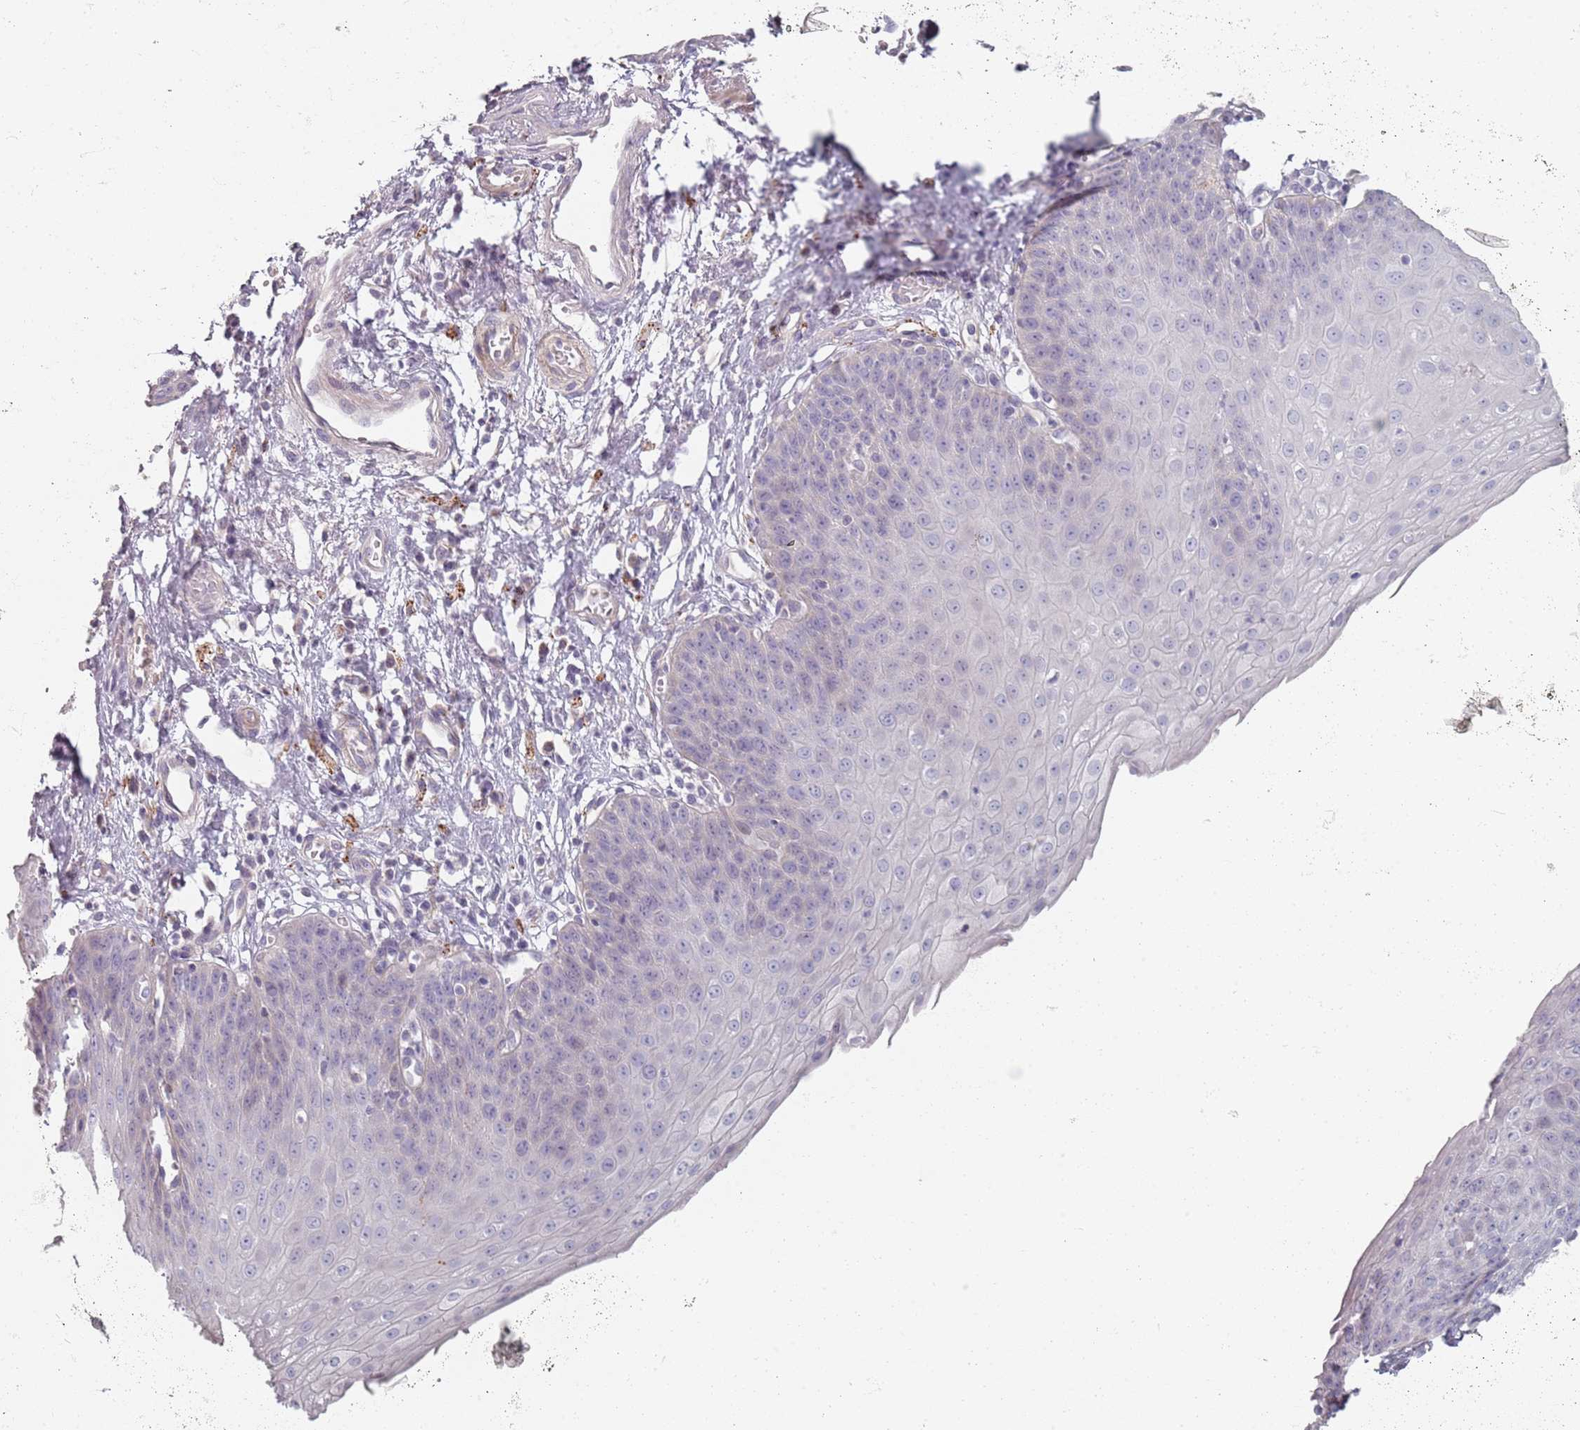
{"staining": {"intensity": "negative", "quantity": "none", "location": "none"}, "tissue": "esophagus", "cell_type": "Squamous epithelial cells", "image_type": "normal", "snomed": [{"axis": "morphology", "description": "Normal tissue, NOS"}, {"axis": "topography", "description": "Esophagus"}], "caption": "Squamous epithelial cells are negative for protein expression in normal human esophagus. Brightfield microscopy of immunohistochemistry (IHC) stained with DAB (3,3'-diaminobenzidine) (brown) and hematoxylin (blue), captured at high magnification.", "gene": "SYNGR3", "patient": {"sex": "male", "age": 71}}